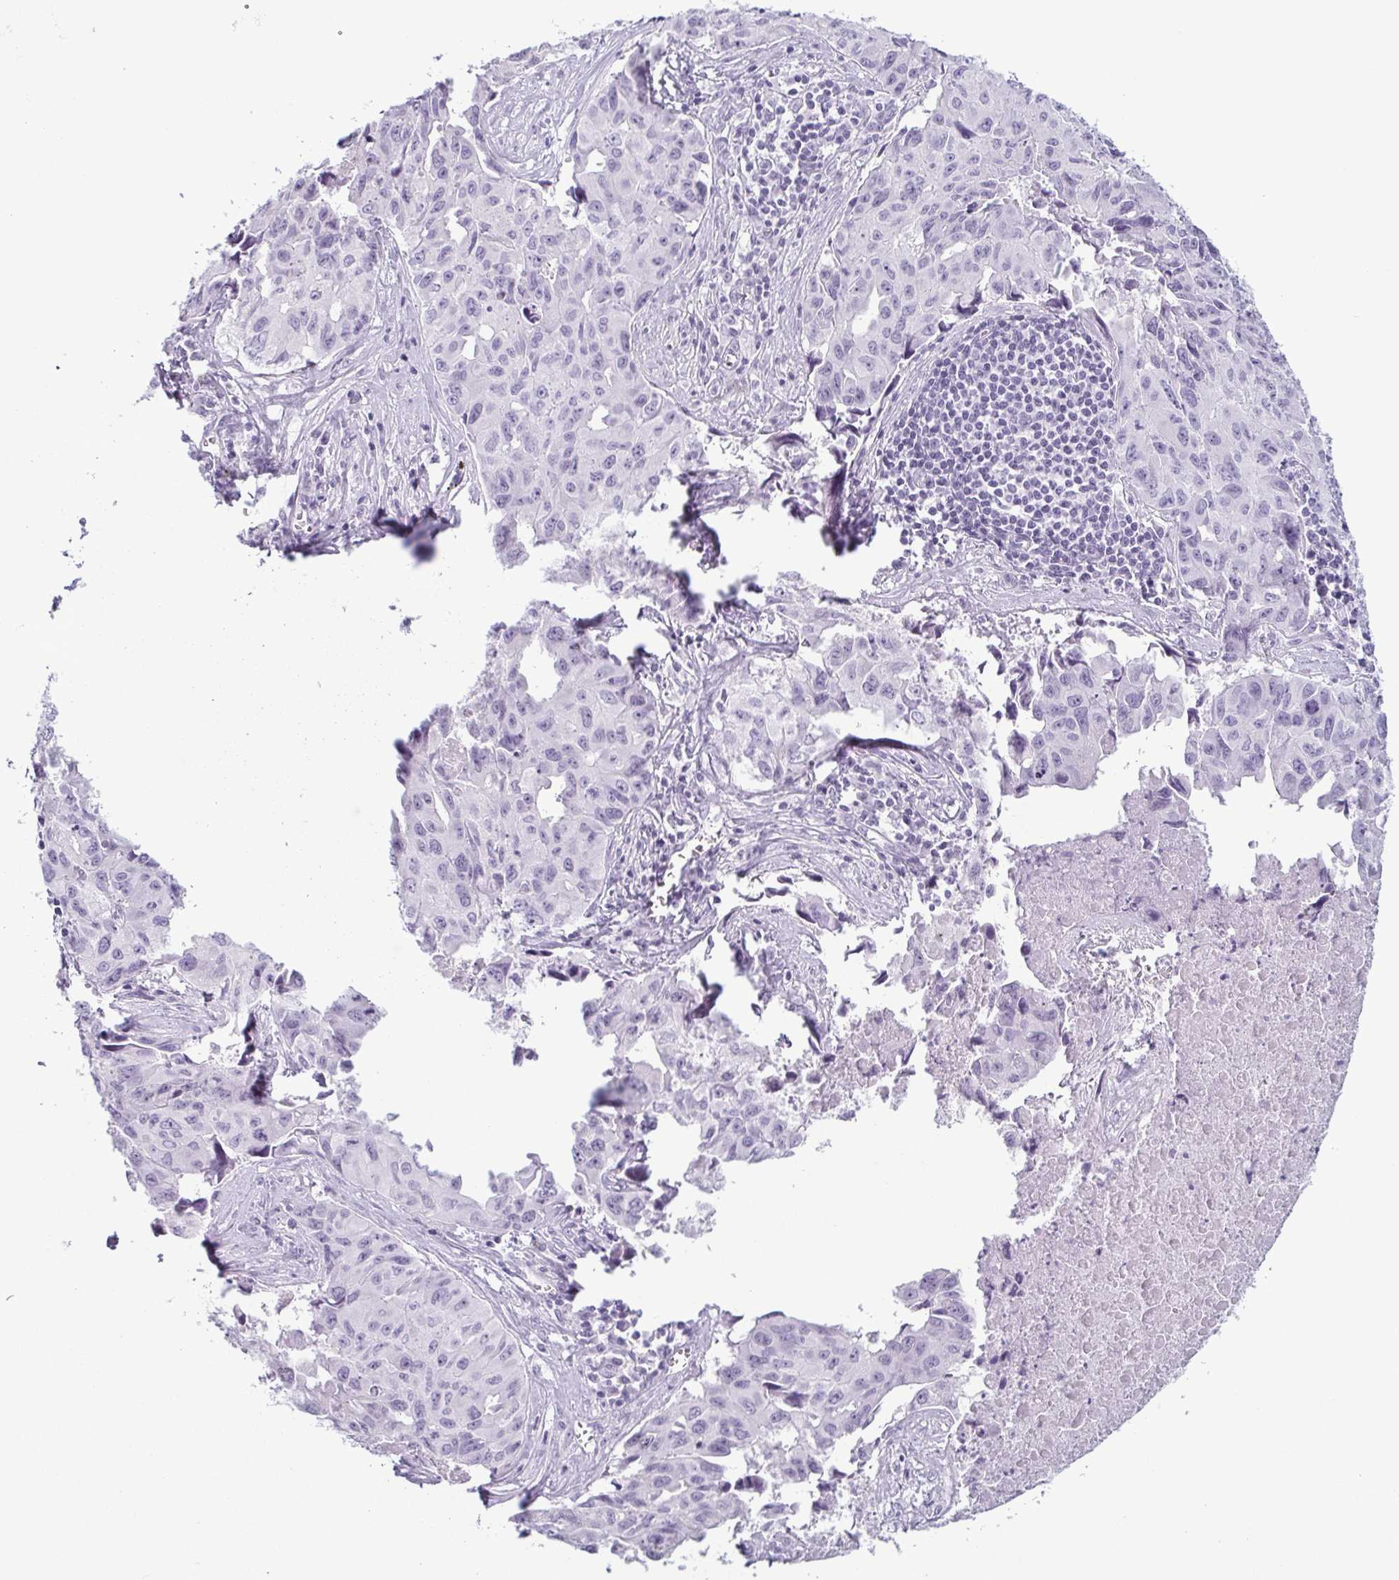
{"staining": {"intensity": "negative", "quantity": "none", "location": "none"}, "tissue": "lung cancer", "cell_type": "Tumor cells", "image_type": "cancer", "snomed": [{"axis": "morphology", "description": "Adenocarcinoma, NOS"}, {"axis": "topography", "description": "Lymph node"}, {"axis": "topography", "description": "Lung"}], "caption": "High power microscopy photomicrograph of an IHC image of lung cancer (adenocarcinoma), revealing no significant positivity in tumor cells.", "gene": "KRT78", "patient": {"sex": "male", "age": 64}}